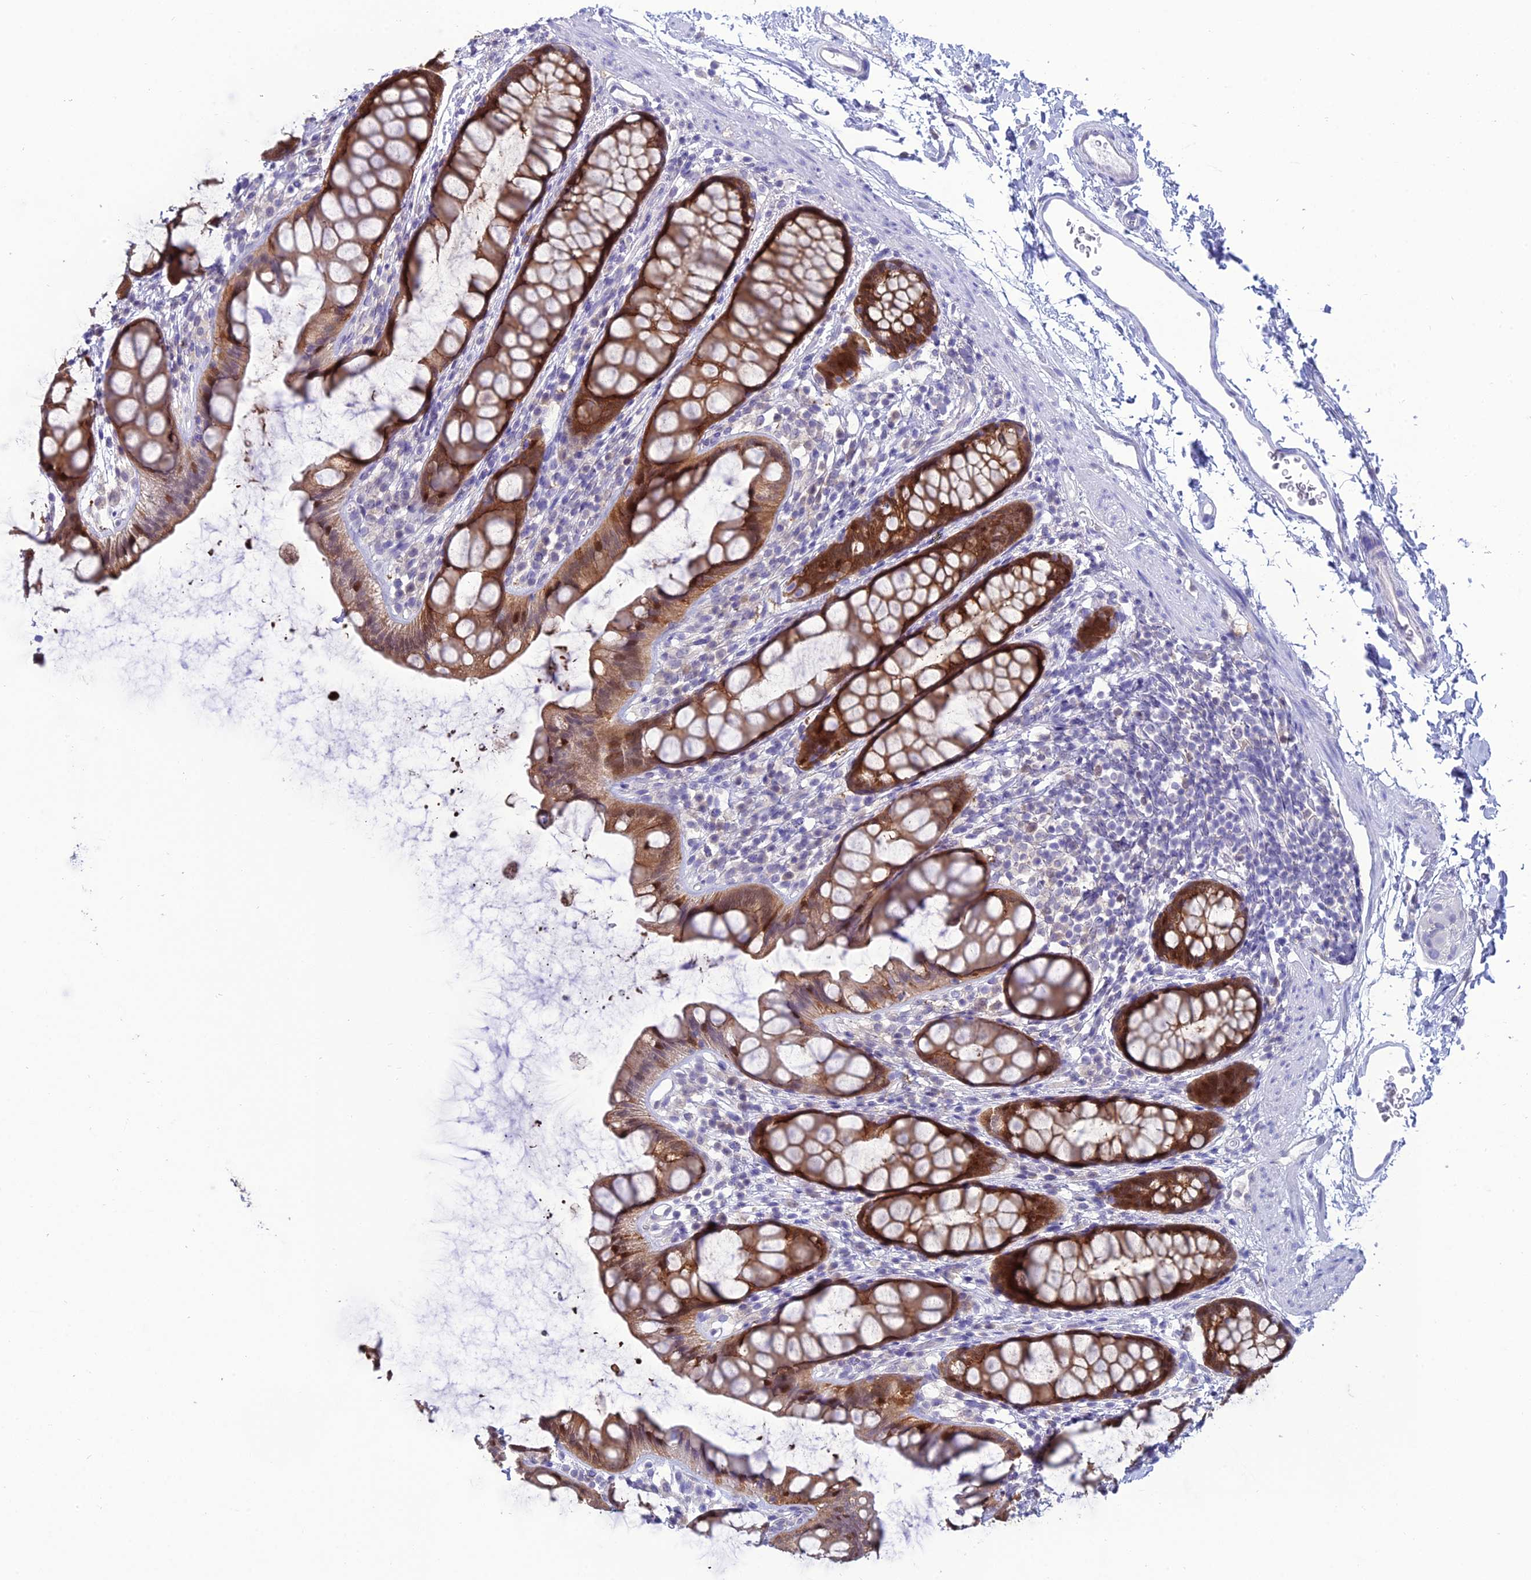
{"staining": {"intensity": "moderate", "quantity": ">75%", "location": "cytoplasmic/membranous"}, "tissue": "rectum", "cell_type": "Glandular cells", "image_type": "normal", "snomed": [{"axis": "morphology", "description": "Normal tissue, NOS"}, {"axis": "topography", "description": "Rectum"}], "caption": "Glandular cells show moderate cytoplasmic/membranous expression in approximately >75% of cells in normal rectum. (brown staining indicates protein expression, while blue staining denotes nuclei).", "gene": "GNPNAT1", "patient": {"sex": "female", "age": 65}}